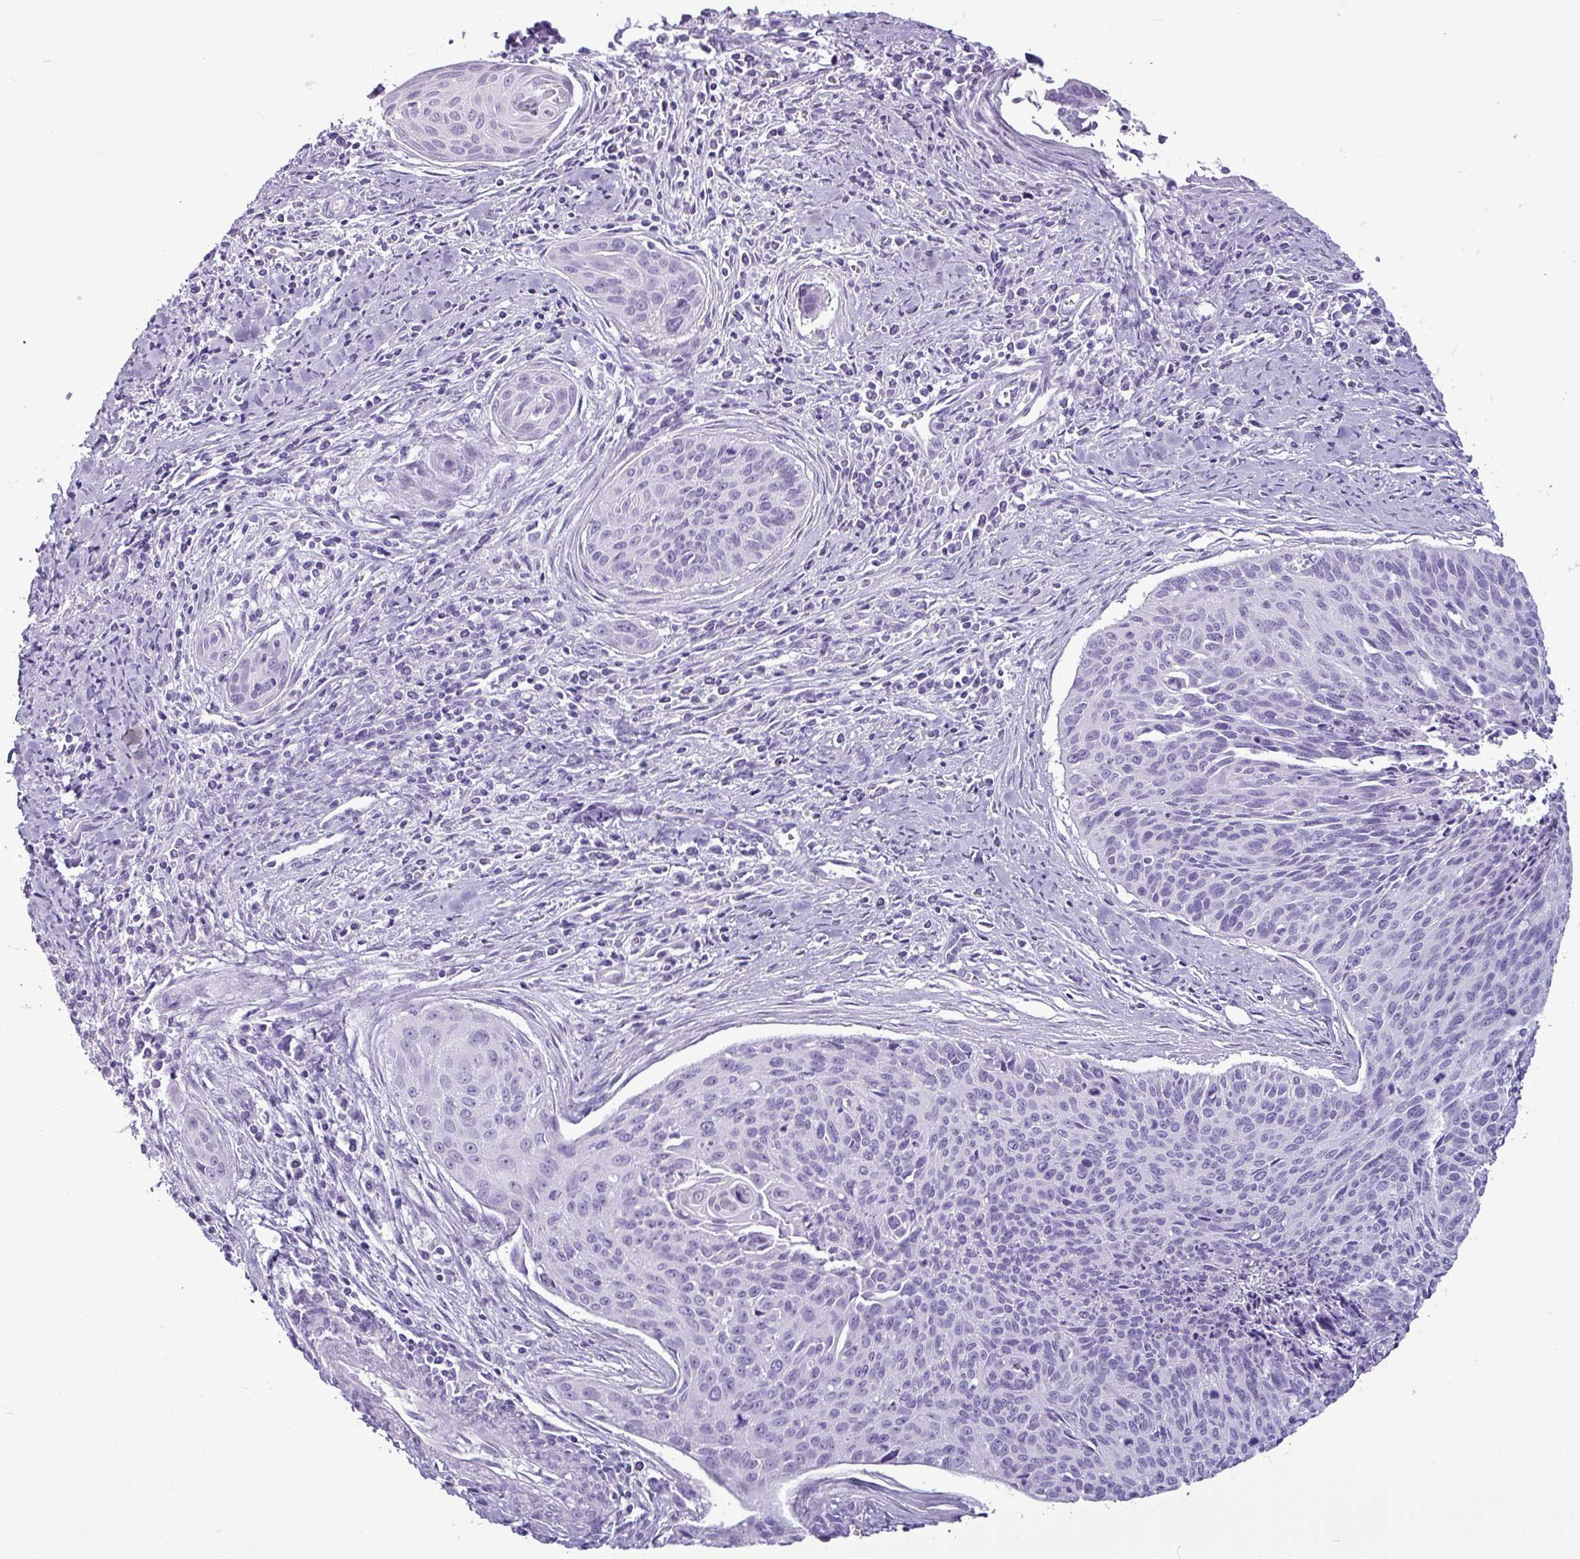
{"staining": {"intensity": "negative", "quantity": "none", "location": "none"}, "tissue": "cervical cancer", "cell_type": "Tumor cells", "image_type": "cancer", "snomed": [{"axis": "morphology", "description": "Squamous cell carcinoma, NOS"}, {"axis": "topography", "description": "Cervix"}], "caption": "Immunohistochemical staining of human cervical cancer (squamous cell carcinoma) shows no significant expression in tumor cells.", "gene": "AMY1B", "patient": {"sex": "female", "age": 55}}